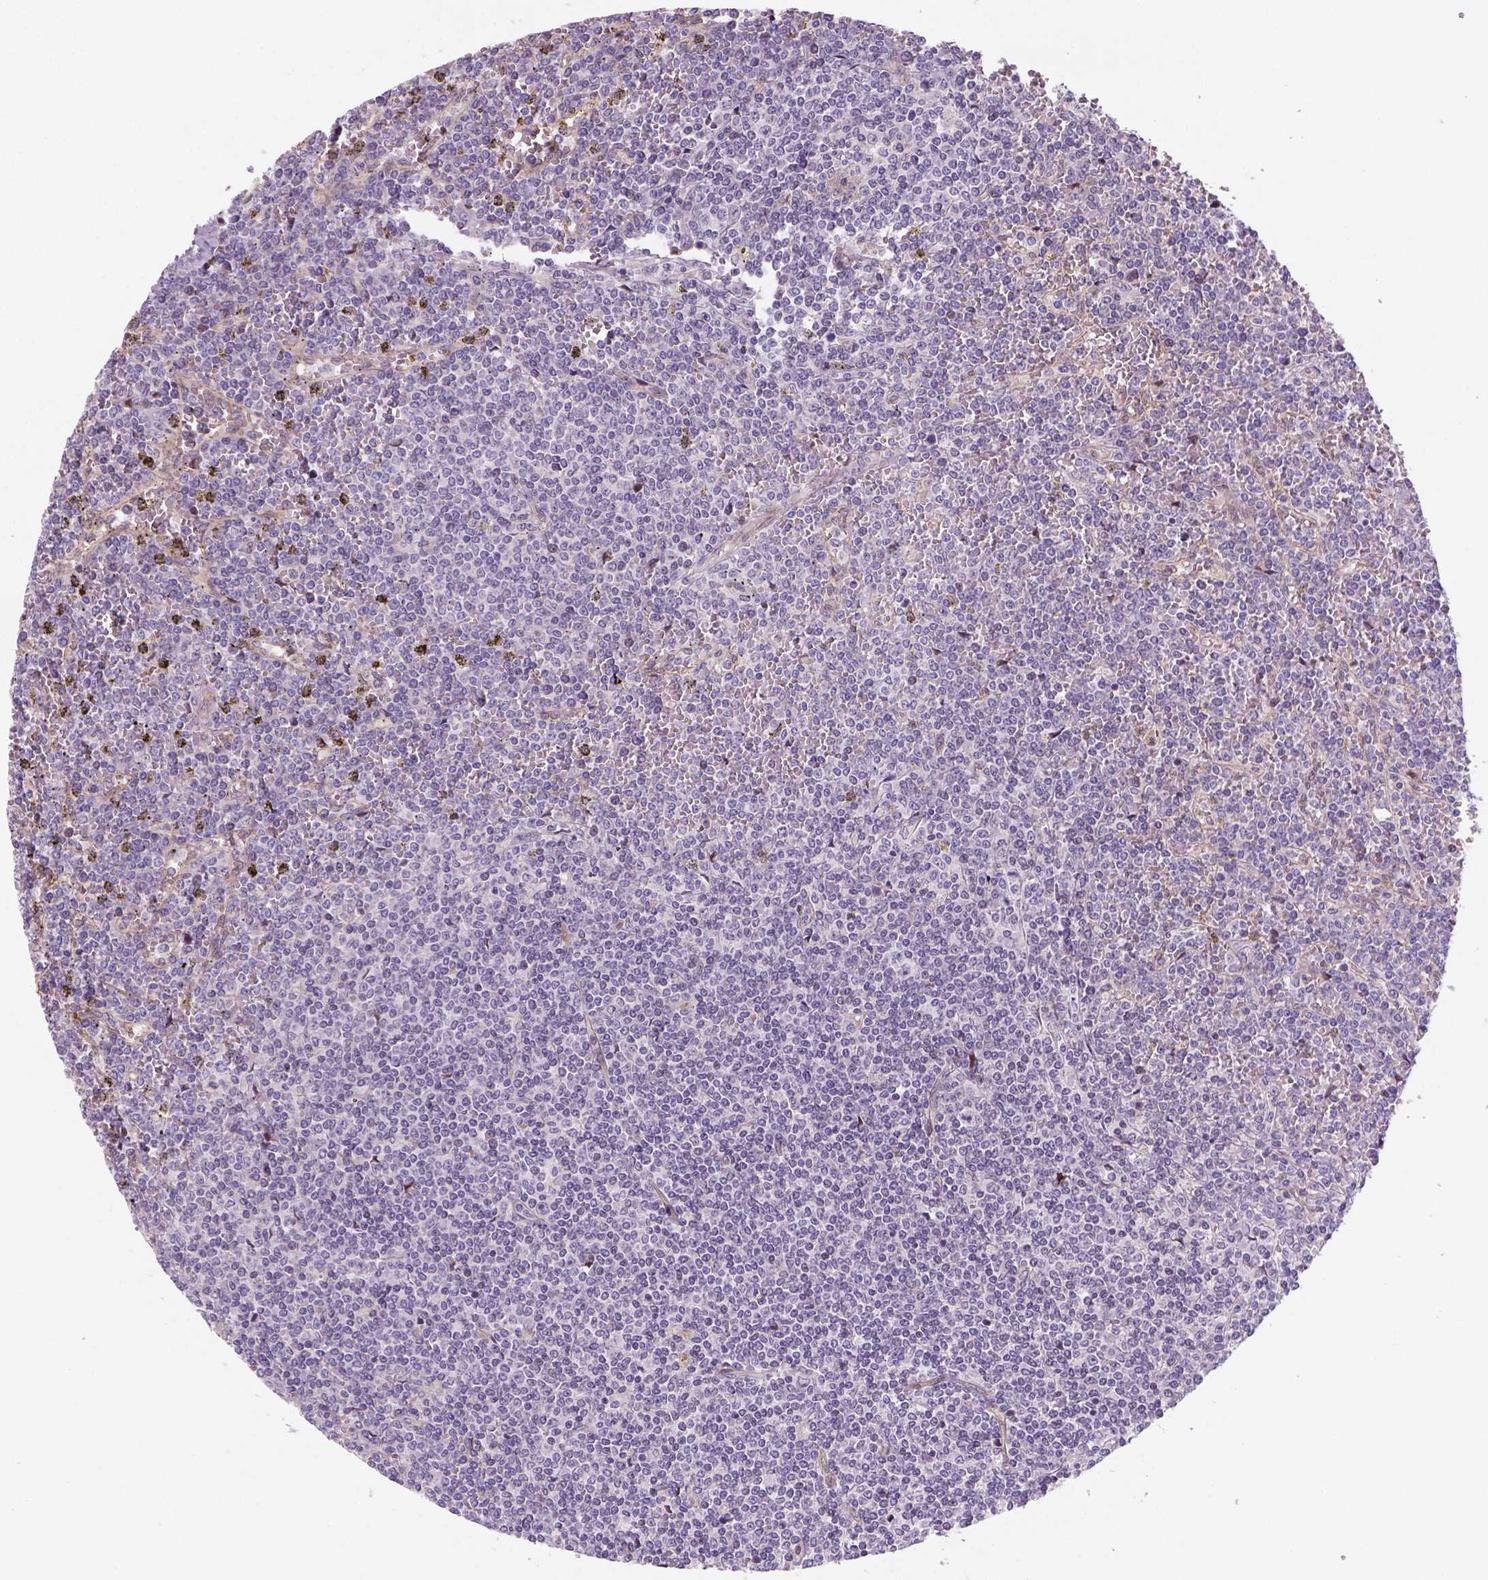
{"staining": {"intensity": "negative", "quantity": "none", "location": "none"}, "tissue": "lymphoma", "cell_type": "Tumor cells", "image_type": "cancer", "snomed": [{"axis": "morphology", "description": "Malignant lymphoma, non-Hodgkin's type, Low grade"}, {"axis": "topography", "description": "Spleen"}], "caption": "This histopathology image is of malignant lymphoma, non-Hodgkin's type (low-grade) stained with immunohistochemistry to label a protein in brown with the nuclei are counter-stained blue. There is no staining in tumor cells. The staining was performed using DAB to visualize the protein expression in brown, while the nuclei were stained in blue with hematoxylin (Magnification: 20x).", "gene": "VSTM5", "patient": {"sex": "female", "age": 19}}